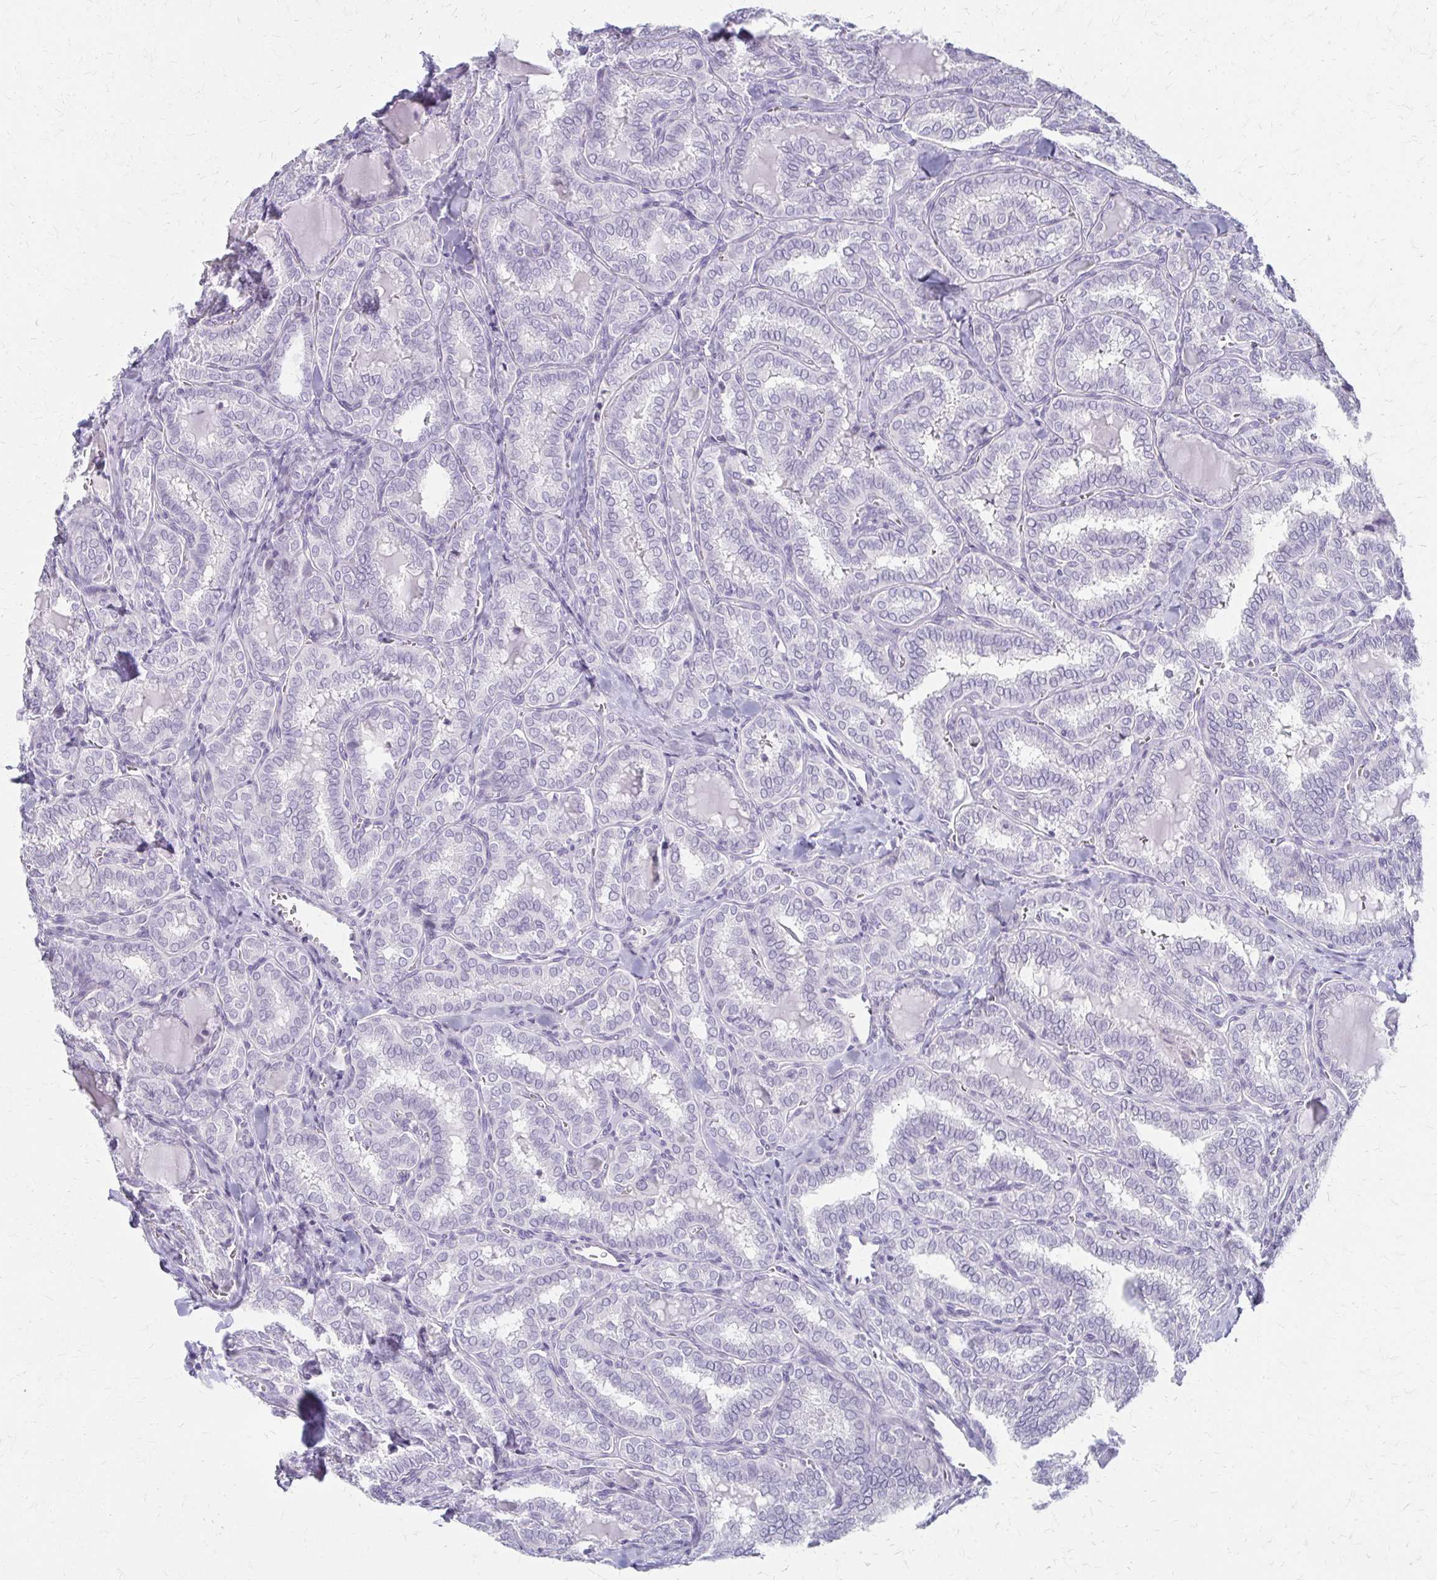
{"staining": {"intensity": "negative", "quantity": "none", "location": "none"}, "tissue": "thyroid cancer", "cell_type": "Tumor cells", "image_type": "cancer", "snomed": [{"axis": "morphology", "description": "Papillary adenocarcinoma, NOS"}, {"axis": "topography", "description": "Thyroid gland"}], "caption": "There is no significant expression in tumor cells of thyroid papillary adenocarcinoma.", "gene": "ACP5", "patient": {"sex": "female", "age": 30}}